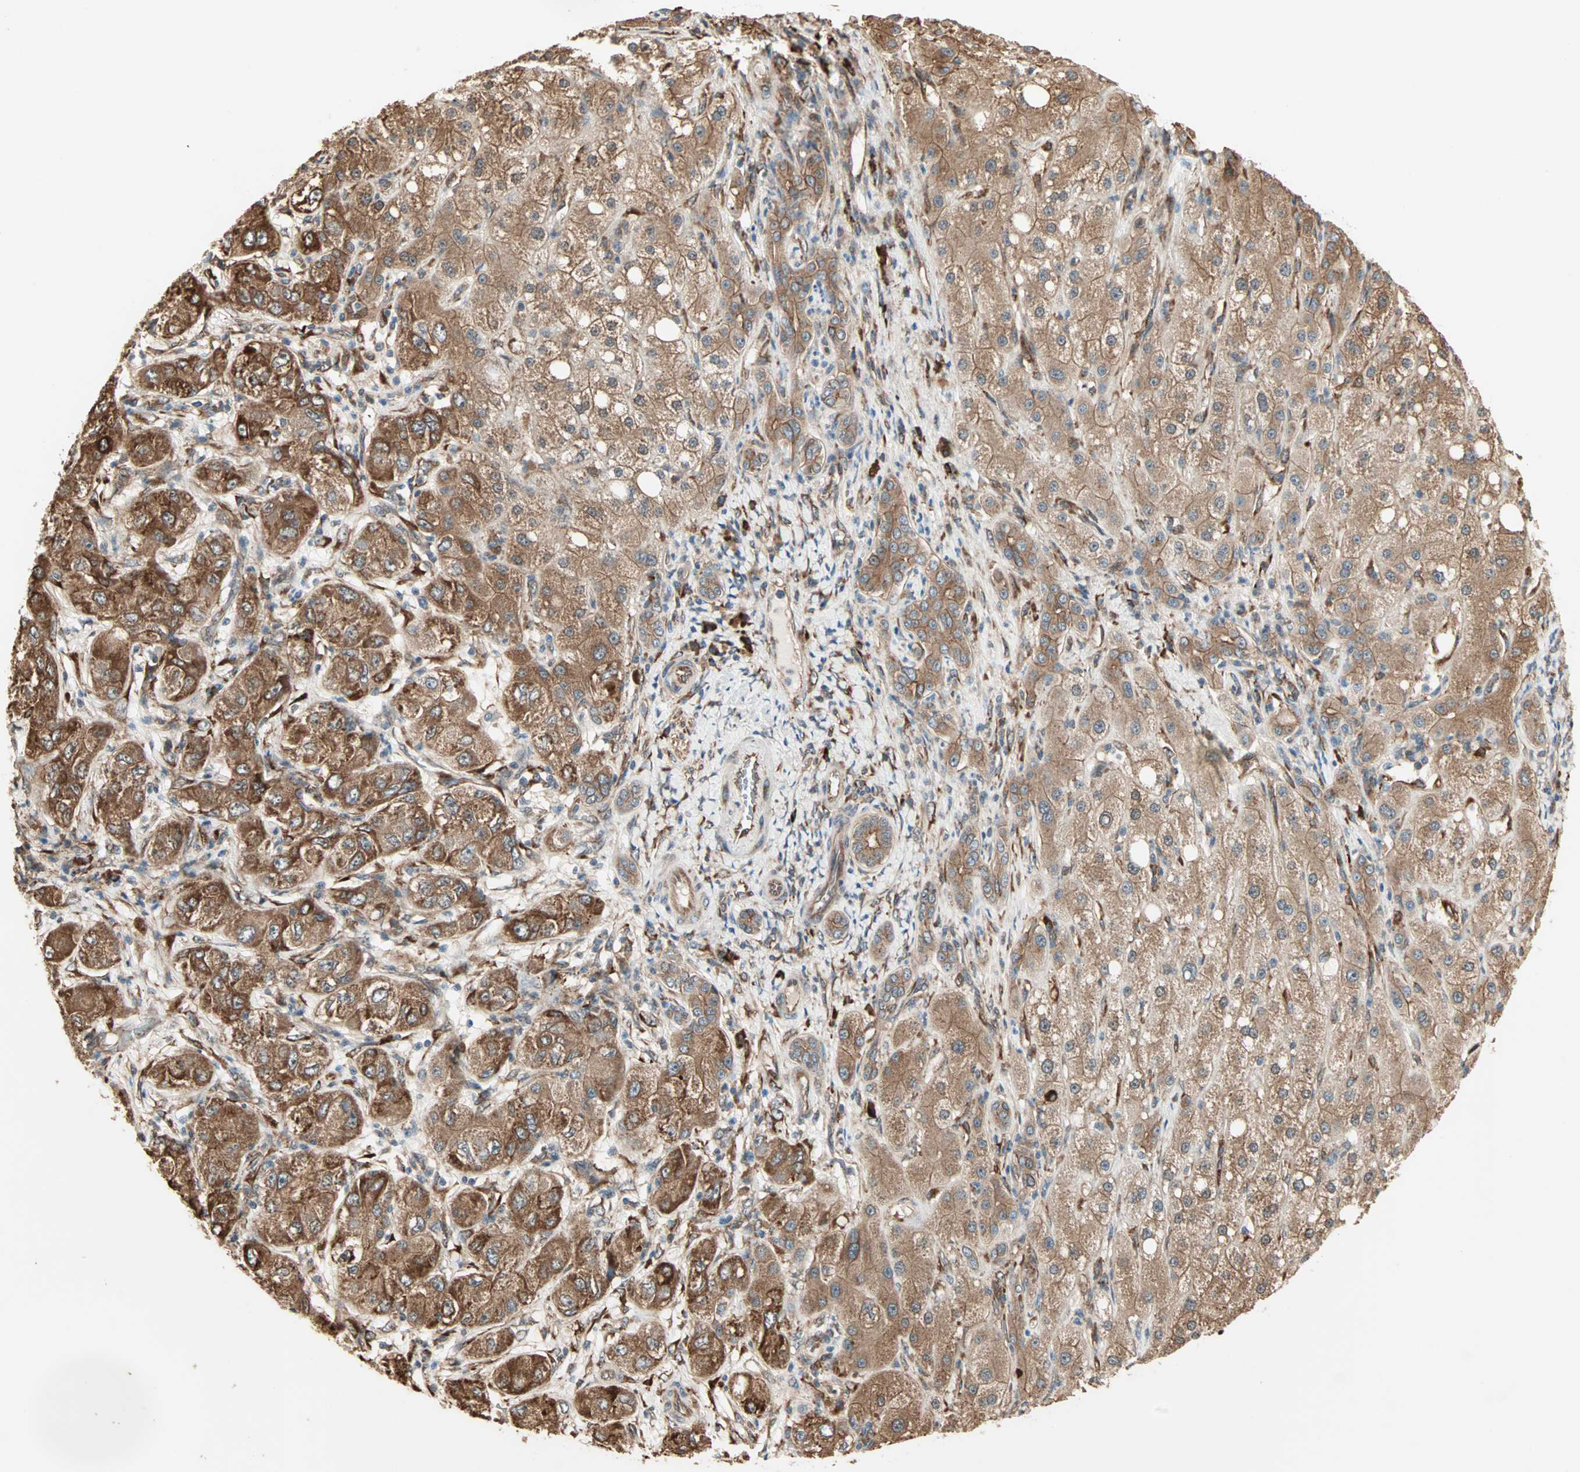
{"staining": {"intensity": "strong", "quantity": ">75%", "location": "cytoplasmic/membranous"}, "tissue": "liver cancer", "cell_type": "Tumor cells", "image_type": "cancer", "snomed": [{"axis": "morphology", "description": "Carcinoma, Hepatocellular, NOS"}, {"axis": "topography", "description": "Liver"}], "caption": "IHC micrograph of human liver cancer stained for a protein (brown), which demonstrates high levels of strong cytoplasmic/membranous positivity in about >75% of tumor cells.", "gene": "P4HA1", "patient": {"sex": "male", "age": 80}}